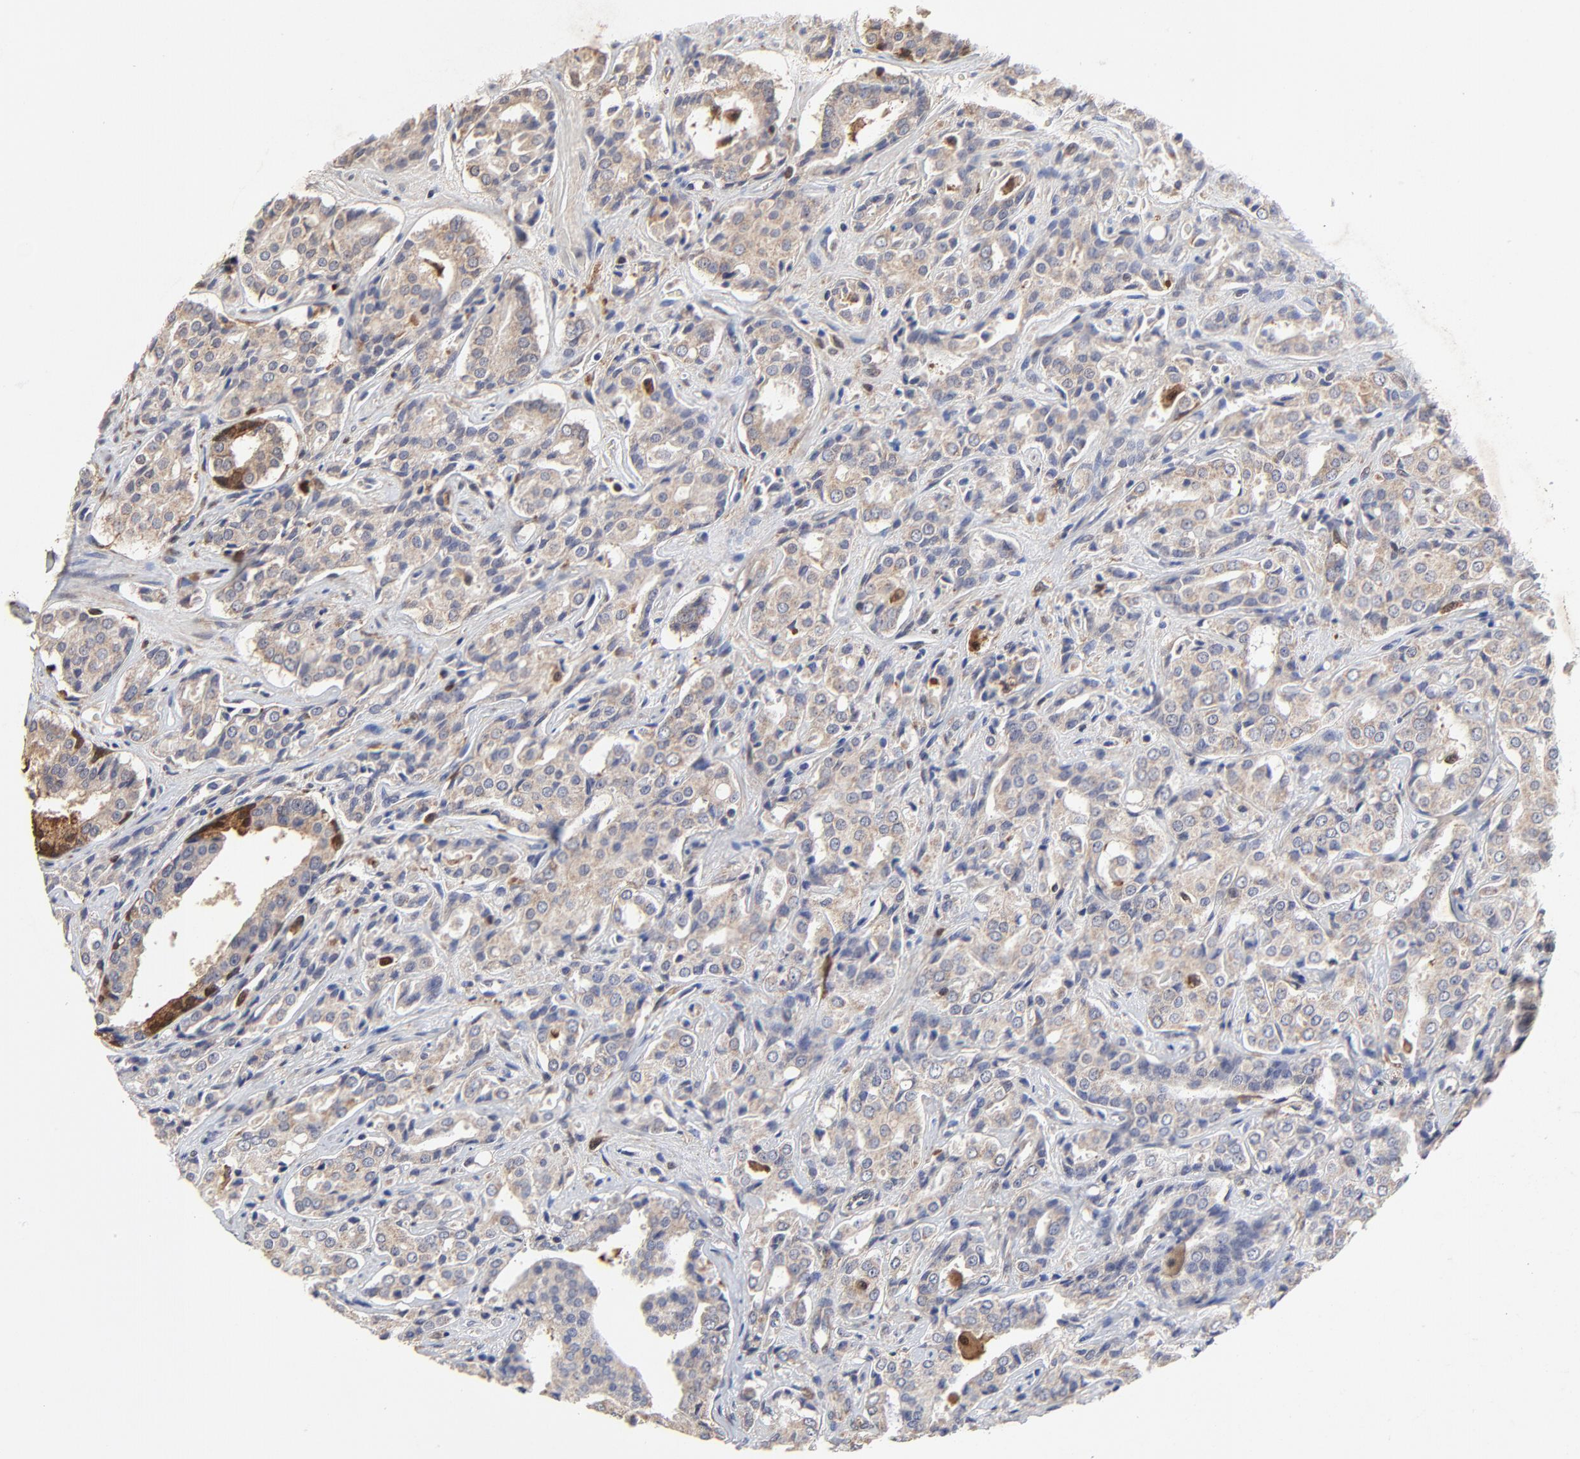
{"staining": {"intensity": "moderate", "quantity": ">75%", "location": "cytoplasmic/membranous"}, "tissue": "prostate cancer", "cell_type": "Tumor cells", "image_type": "cancer", "snomed": [{"axis": "morphology", "description": "Adenocarcinoma, Medium grade"}, {"axis": "topography", "description": "Prostate"}], "caption": "IHC (DAB) staining of prostate cancer shows moderate cytoplasmic/membranous protein expression in about >75% of tumor cells. The staining is performed using DAB (3,3'-diaminobenzidine) brown chromogen to label protein expression. The nuclei are counter-stained blue using hematoxylin.", "gene": "LGALS3", "patient": {"sex": "male", "age": 60}}